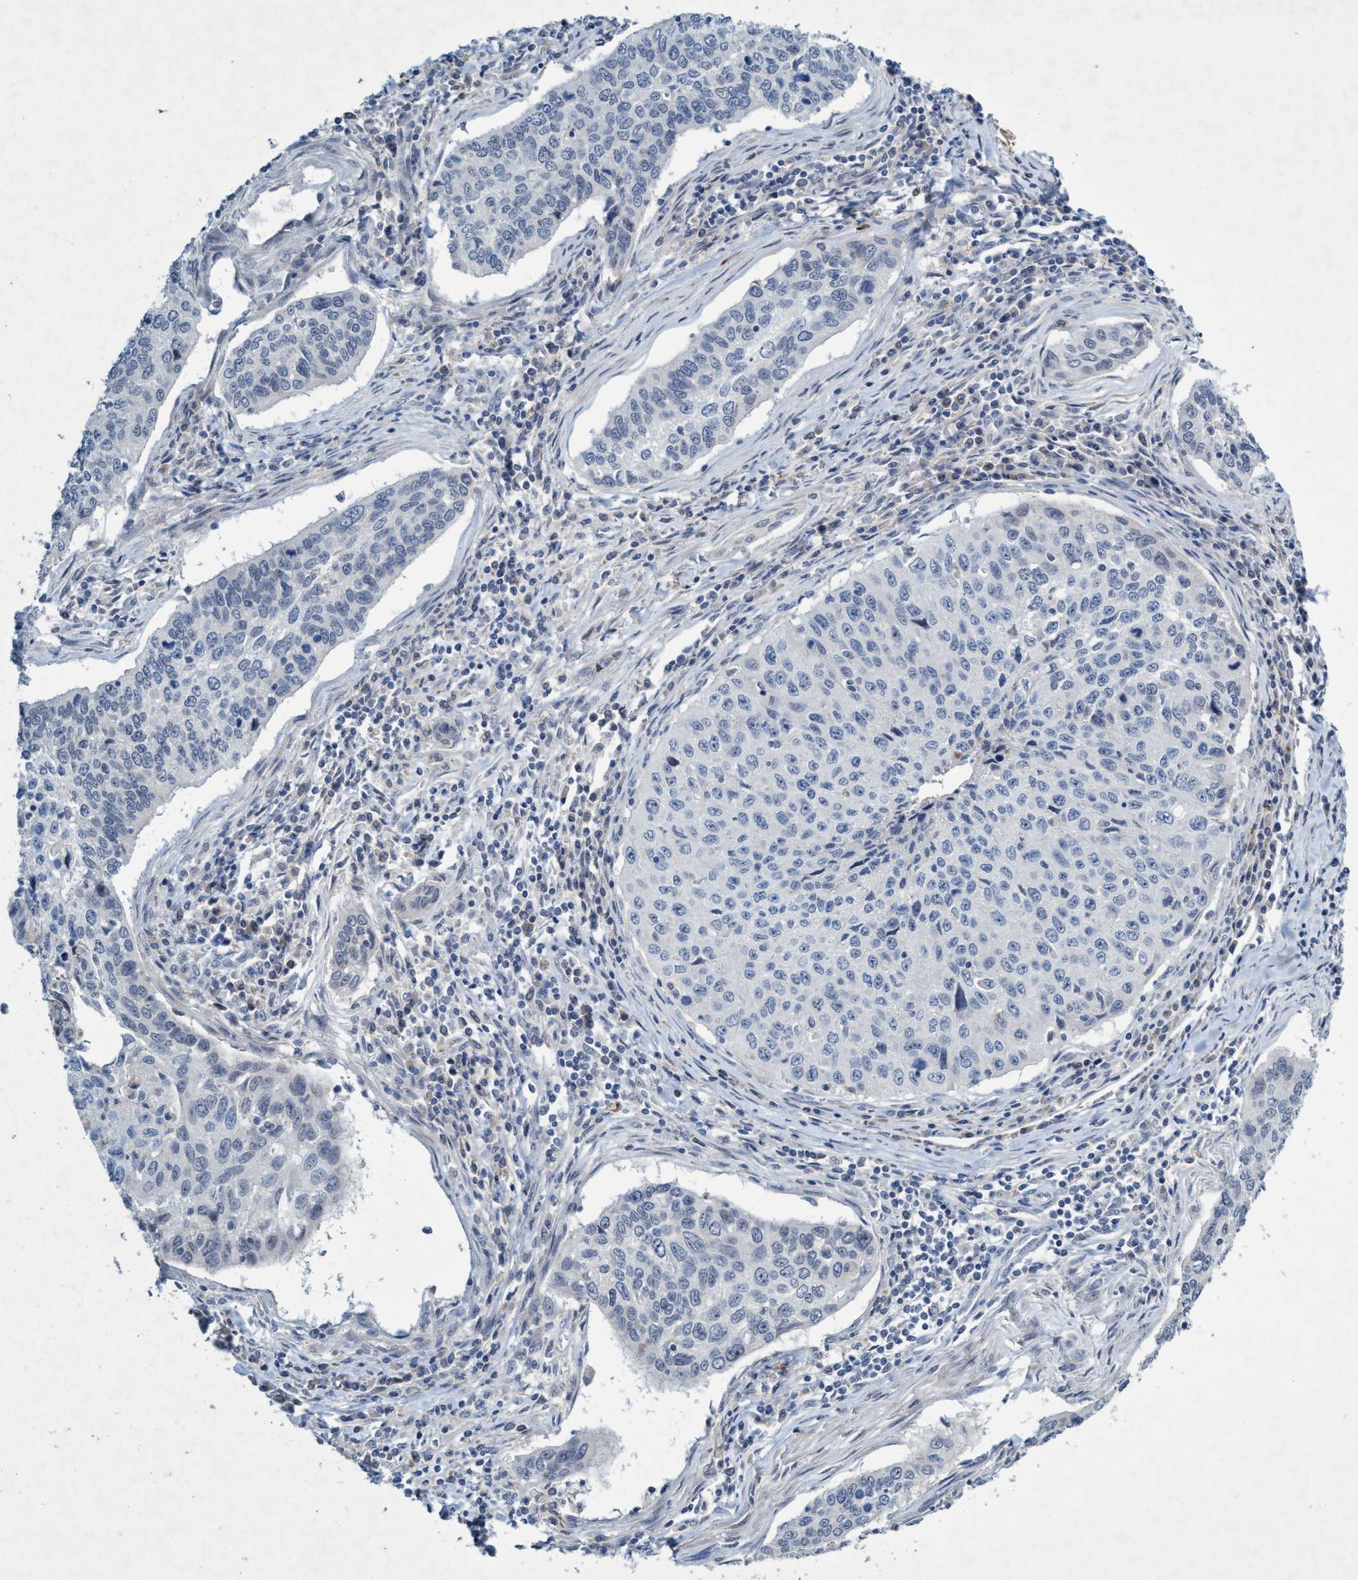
{"staining": {"intensity": "negative", "quantity": "none", "location": "none"}, "tissue": "cervical cancer", "cell_type": "Tumor cells", "image_type": "cancer", "snomed": [{"axis": "morphology", "description": "Squamous cell carcinoma, NOS"}, {"axis": "topography", "description": "Cervix"}], "caption": "Immunohistochemistry photomicrograph of human cervical squamous cell carcinoma stained for a protein (brown), which shows no positivity in tumor cells.", "gene": "RNF208", "patient": {"sex": "female", "age": 53}}